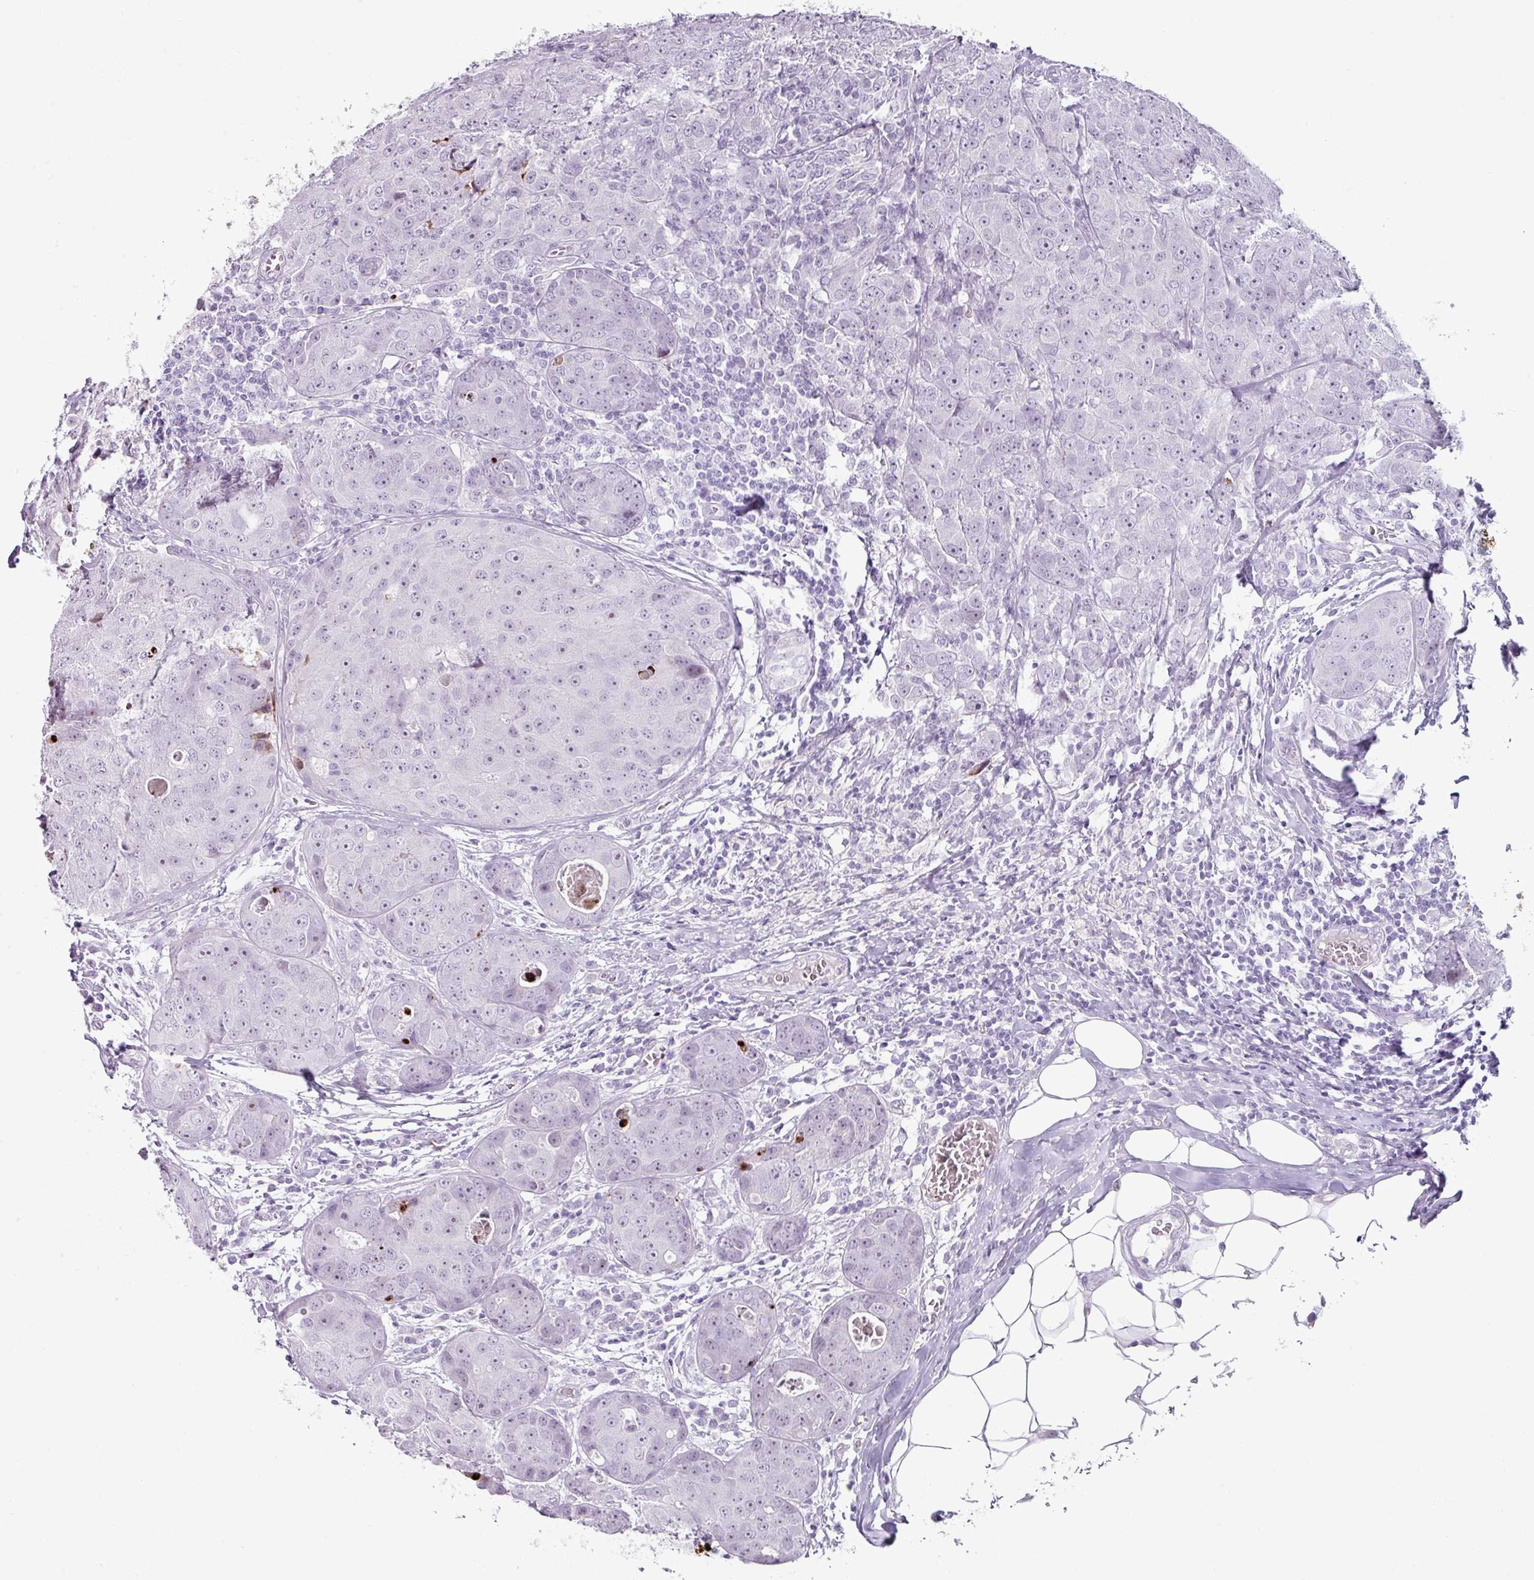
{"staining": {"intensity": "weak", "quantity": "<25%", "location": "nuclear"}, "tissue": "breast cancer", "cell_type": "Tumor cells", "image_type": "cancer", "snomed": [{"axis": "morphology", "description": "Duct carcinoma"}, {"axis": "topography", "description": "Breast"}], "caption": "Immunohistochemistry photomicrograph of breast cancer stained for a protein (brown), which exhibits no positivity in tumor cells.", "gene": "TRA2A", "patient": {"sex": "female", "age": 43}}